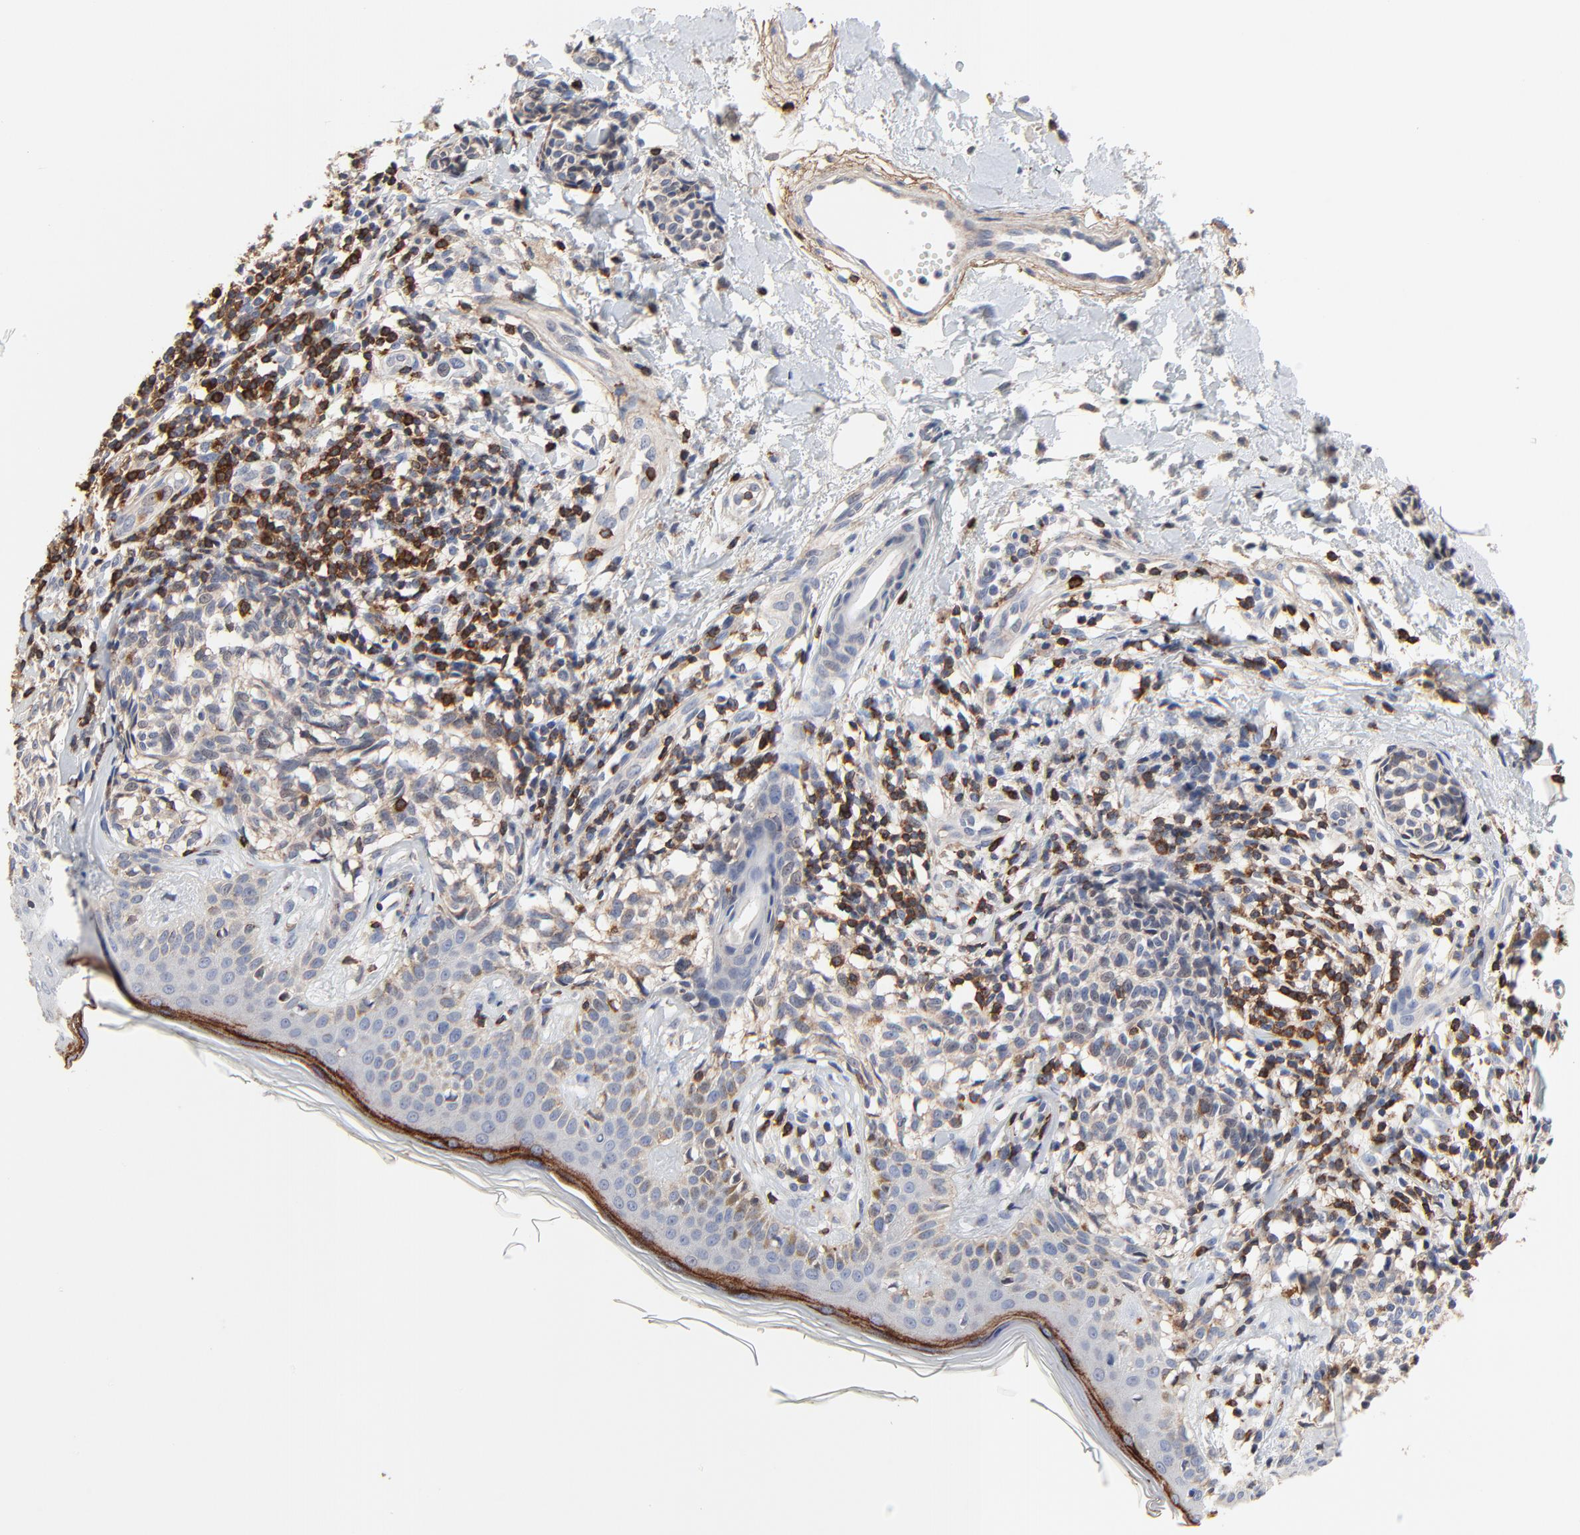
{"staining": {"intensity": "weak", "quantity": "<25%", "location": "cytoplasmic/membranous"}, "tissue": "melanoma", "cell_type": "Tumor cells", "image_type": "cancer", "snomed": [{"axis": "morphology", "description": "Malignant melanoma, NOS"}, {"axis": "topography", "description": "Skin"}], "caption": "Photomicrograph shows no significant protein staining in tumor cells of melanoma. (DAB immunohistochemistry (IHC) visualized using brightfield microscopy, high magnification).", "gene": "SKAP1", "patient": {"sex": "male", "age": 67}}